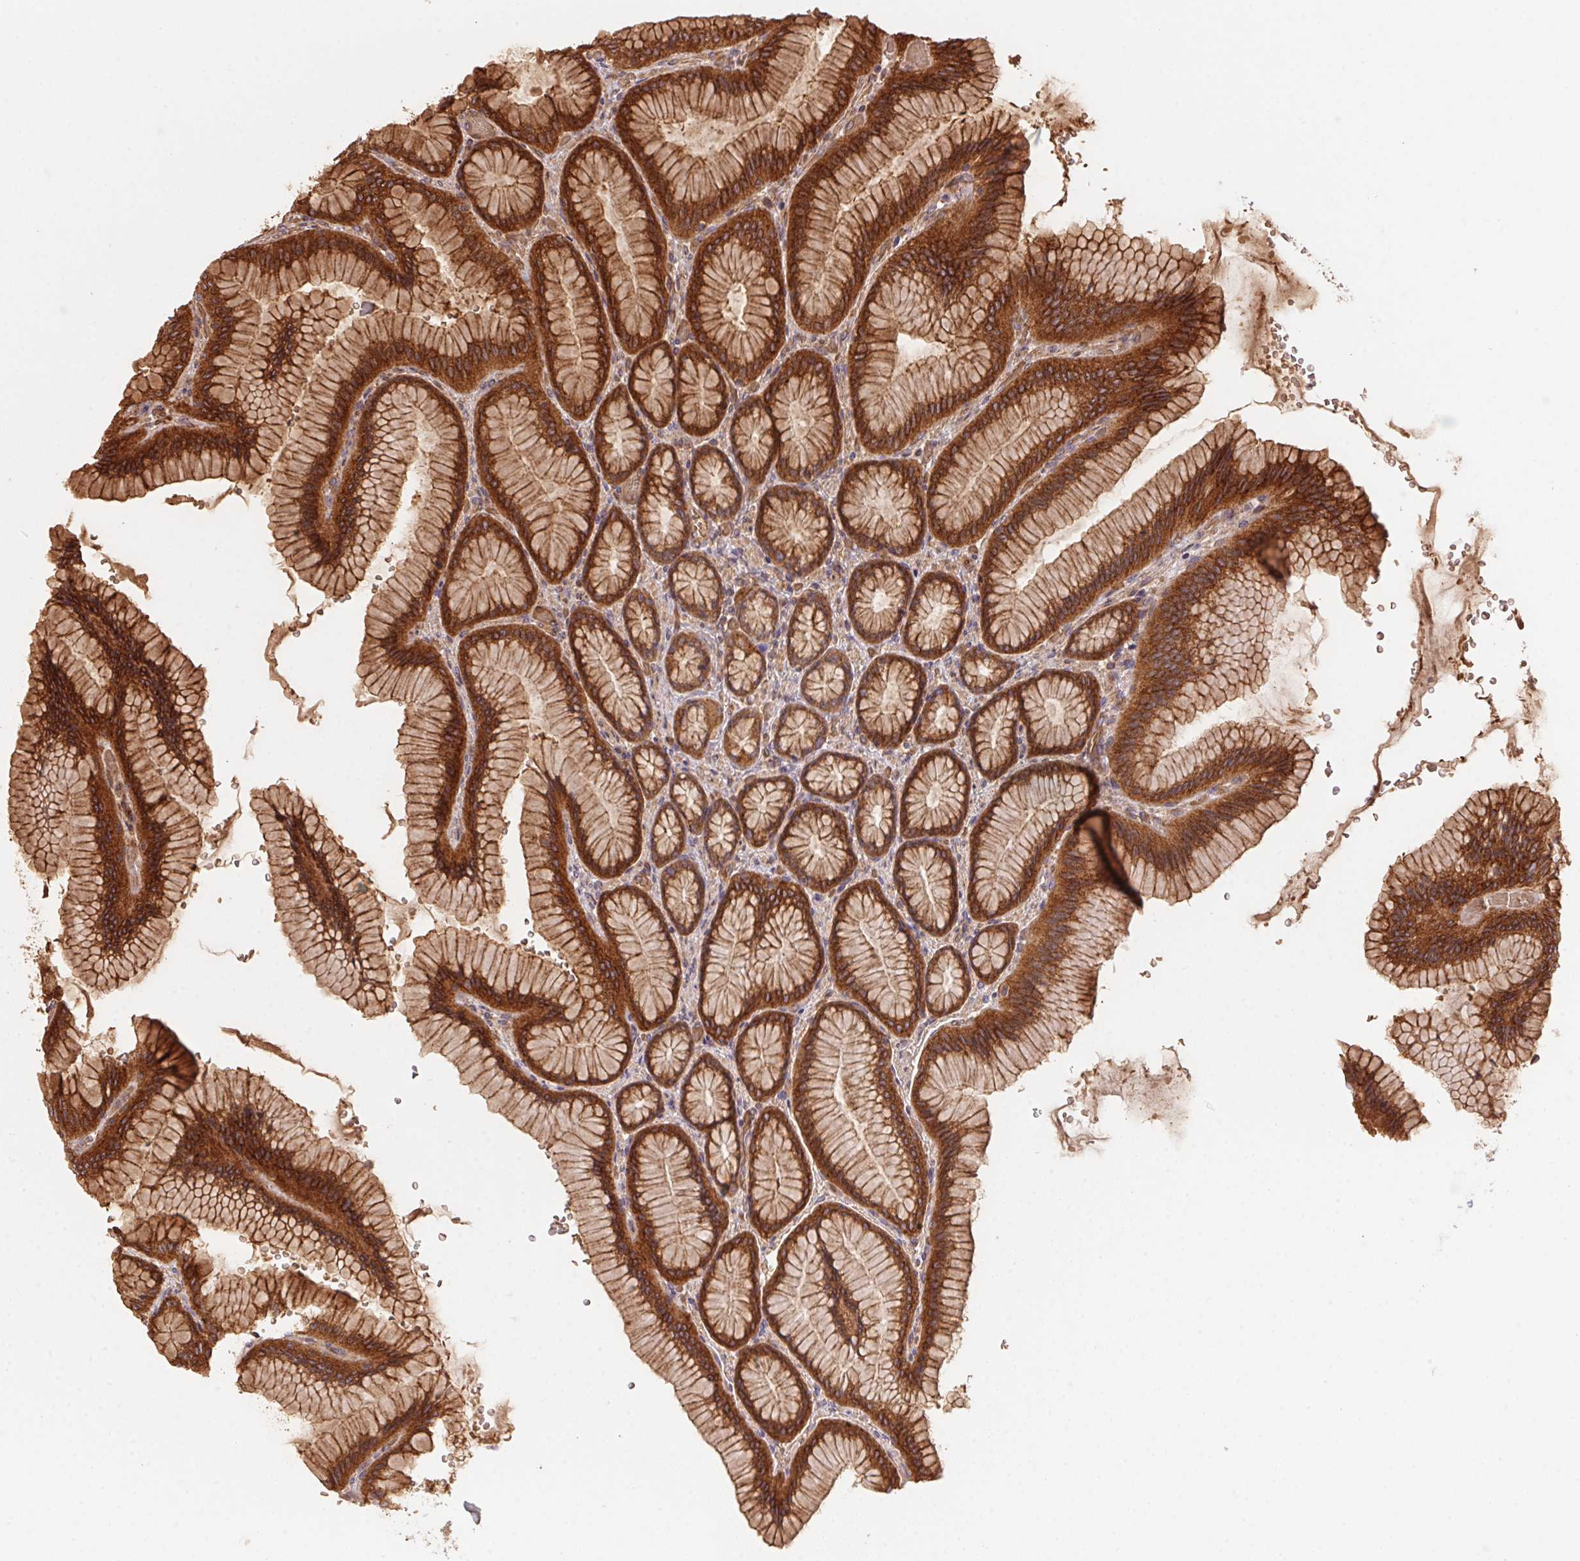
{"staining": {"intensity": "strong", "quantity": "25%-75%", "location": "cytoplasmic/membranous"}, "tissue": "stomach", "cell_type": "Glandular cells", "image_type": "normal", "snomed": [{"axis": "morphology", "description": "Normal tissue, NOS"}, {"axis": "morphology", "description": "Adenocarcinoma, NOS"}, {"axis": "morphology", "description": "Adenocarcinoma, High grade"}, {"axis": "topography", "description": "Stomach, upper"}, {"axis": "topography", "description": "Stomach"}], "caption": "IHC (DAB) staining of unremarkable stomach demonstrates strong cytoplasmic/membranous protein expression in approximately 25%-75% of glandular cells. (Brightfield microscopy of DAB IHC at high magnification).", "gene": "USE1", "patient": {"sex": "female", "age": 65}}